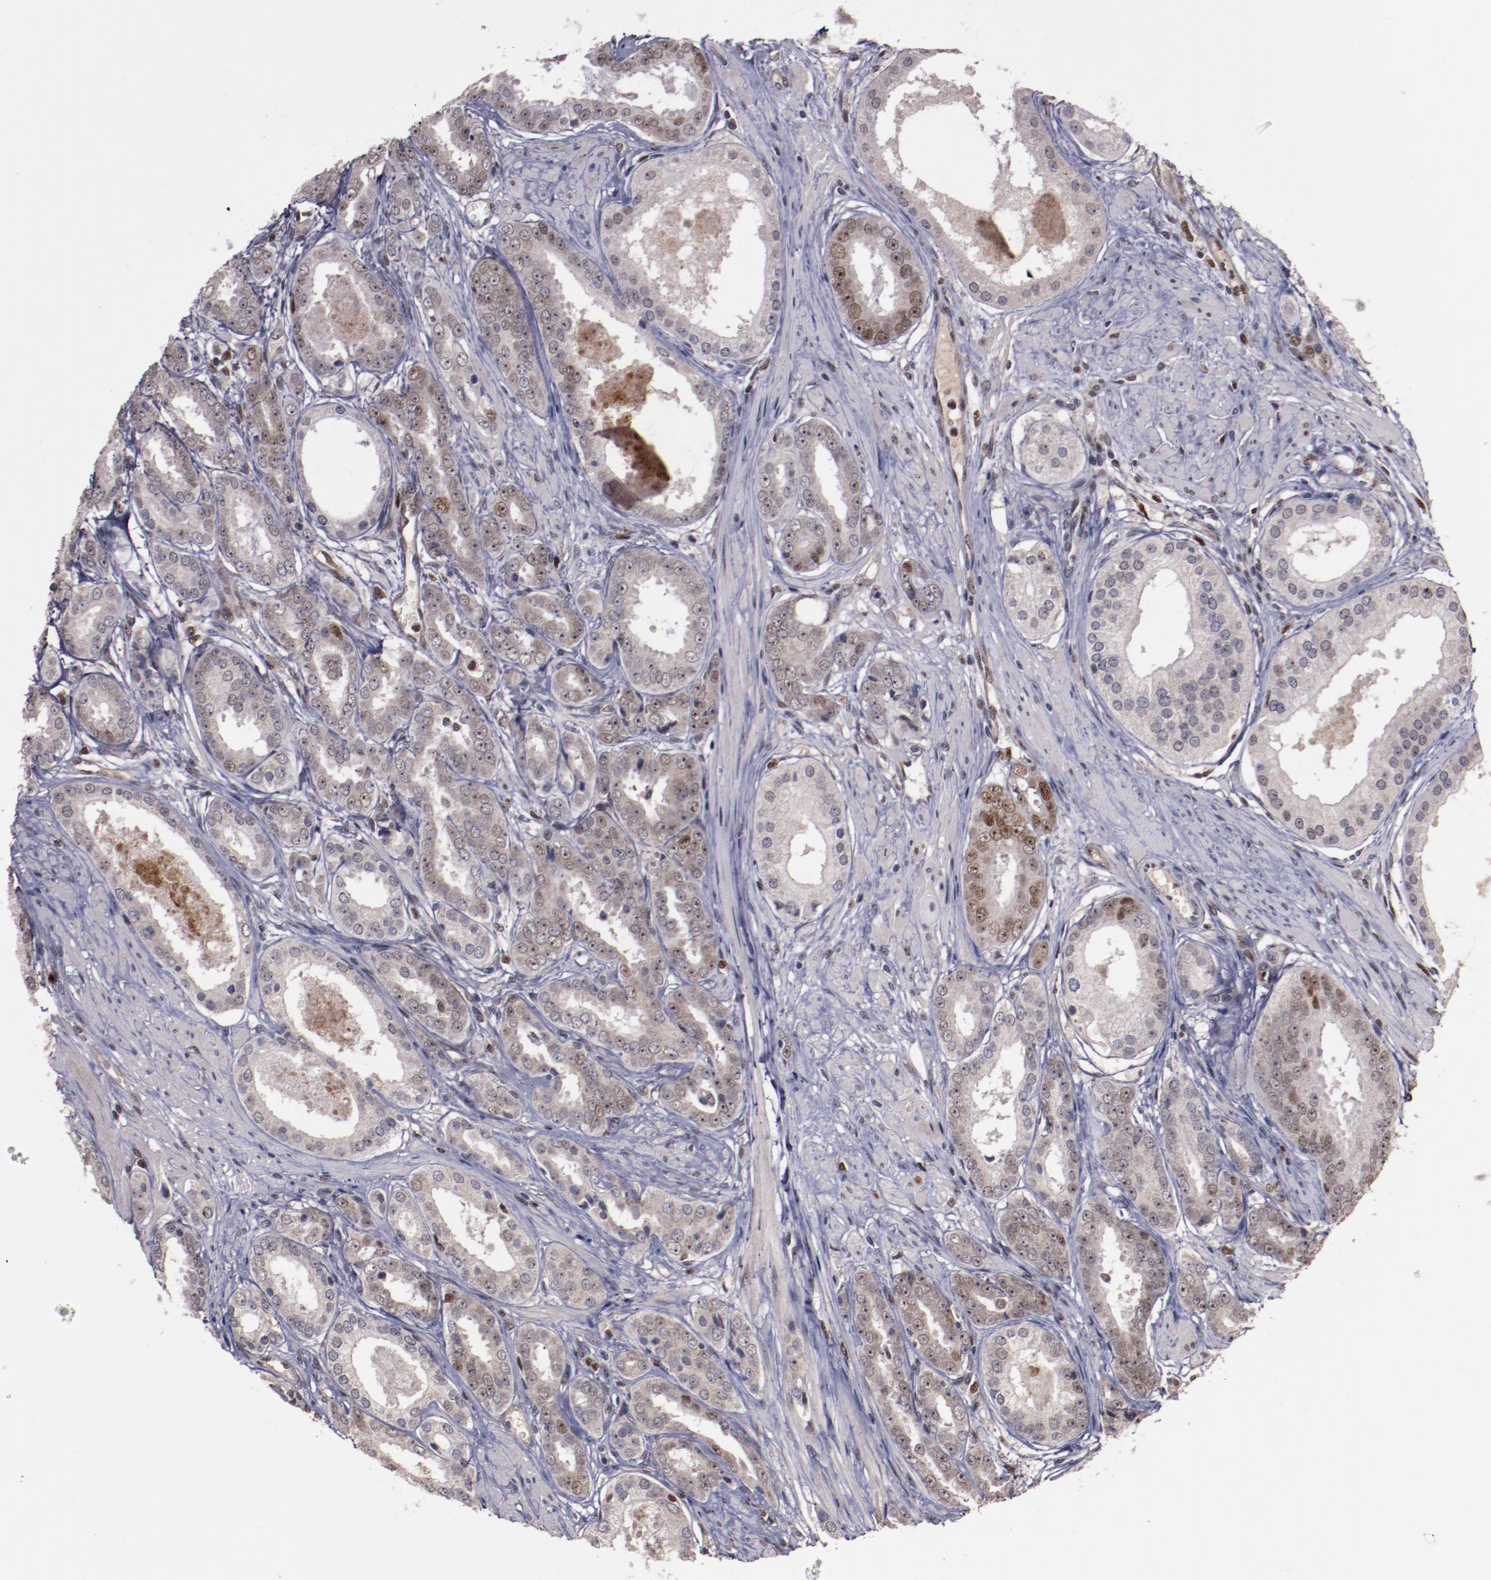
{"staining": {"intensity": "moderate", "quantity": "<25%", "location": "nuclear"}, "tissue": "prostate cancer", "cell_type": "Tumor cells", "image_type": "cancer", "snomed": [{"axis": "morphology", "description": "Adenocarcinoma, Medium grade"}, {"axis": "topography", "description": "Prostate"}], "caption": "Prostate medium-grade adenocarcinoma stained for a protein (brown) exhibits moderate nuclear positive expression in approximately <25% of tumor cells.", "gene": "CHEK2", "patient": {"sex": "male", "age": 53}}